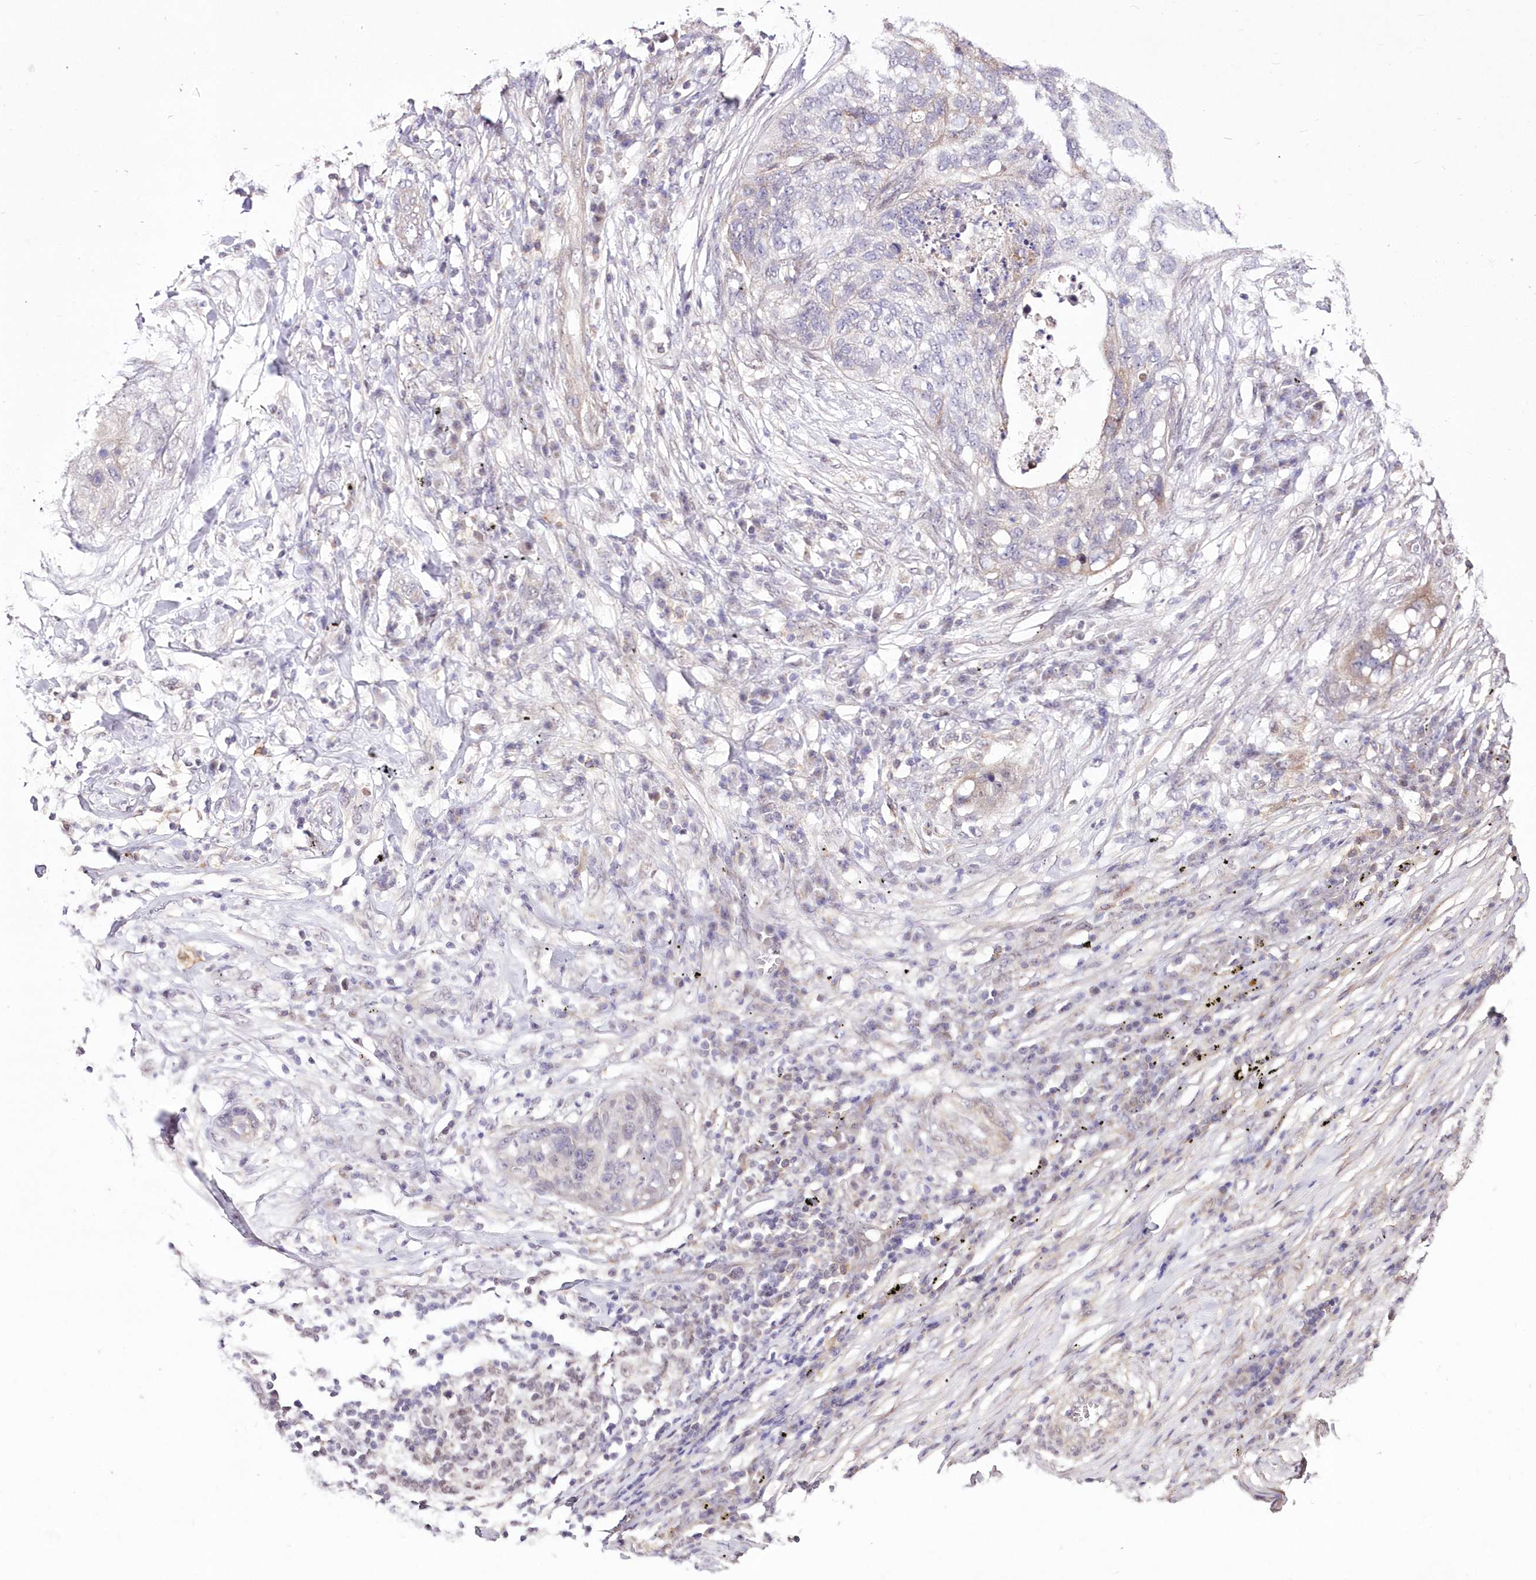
{"staining": {"intensity": "negative", "quantity": "none", "location": "none"}, "tissue": "lung cancer", "cell_type": "Tumor cells", "image_type": "cancer", "snomed": [{"axis": "morphology", "description": "Squamous cell carcinoma, NOS"}, {"axis": "topography", "description": "Lung"}], "caption": "Human squamous cell carcinoma (lung) stained for a protein using immunohistochemistry shows no staining in tumor cells.", "gene": "FAM241B", "patient": {"sex": "female", "age": 63}}